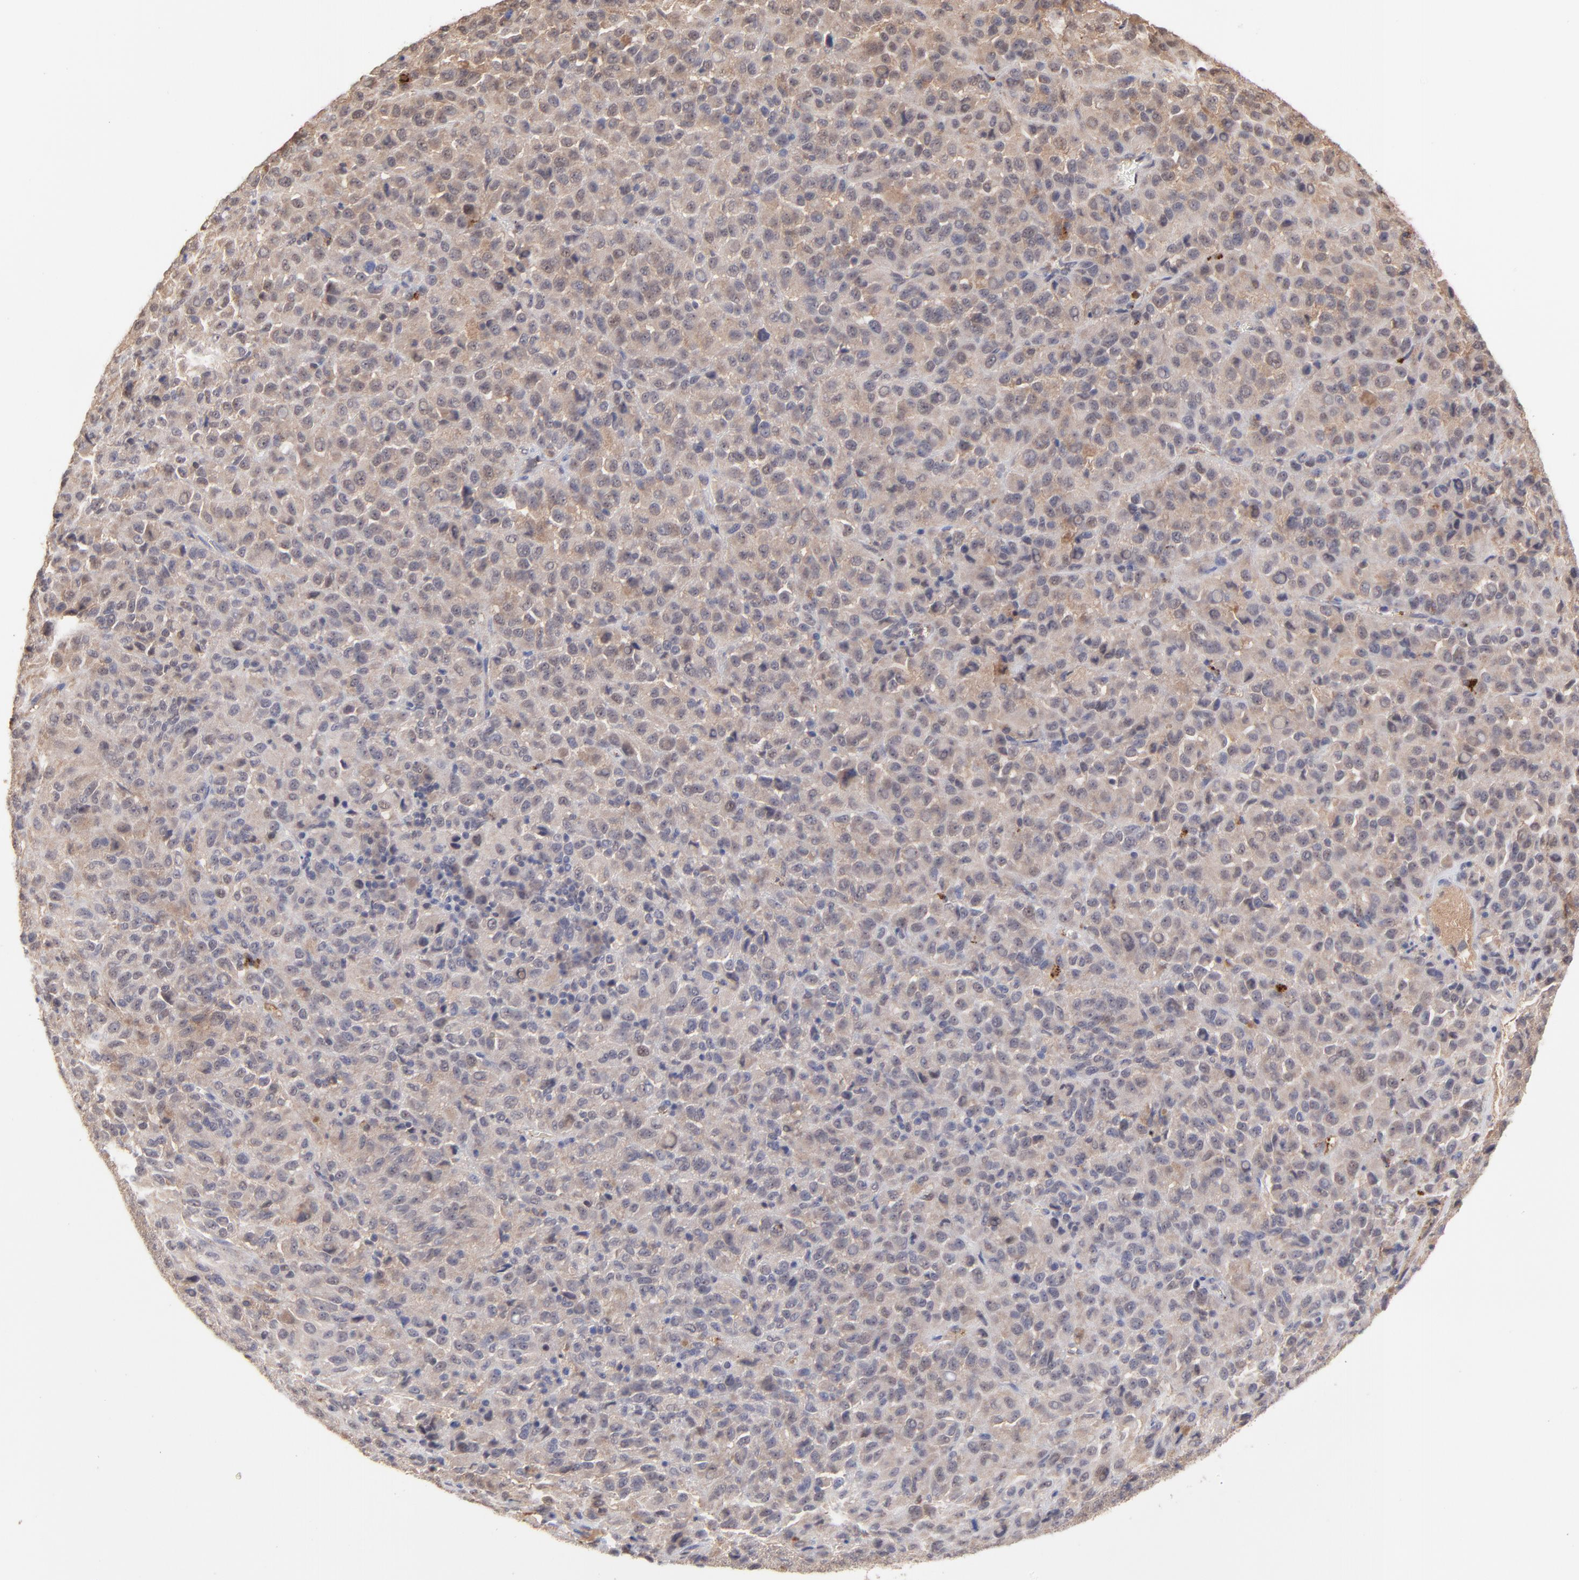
{"staining": {"intensity": "weak", "quantity": "<25%", "location": "cytoplasmic/membranous"}, "tissue": "melanoma", "cell_type": "Tumor cells", "image_type": "cancer", "snomed": [{"axis": "morphology", "description": "Malignant melanoma, Metastatic site"}, {"axis": "topography", "description": "Lung"}], "caption": "IHC of malignant melanoma (metastatic site) exhibits no expression in tumor cells.", "gene": "PSMD14", "patient": {"sex": "male", "age": 64}}